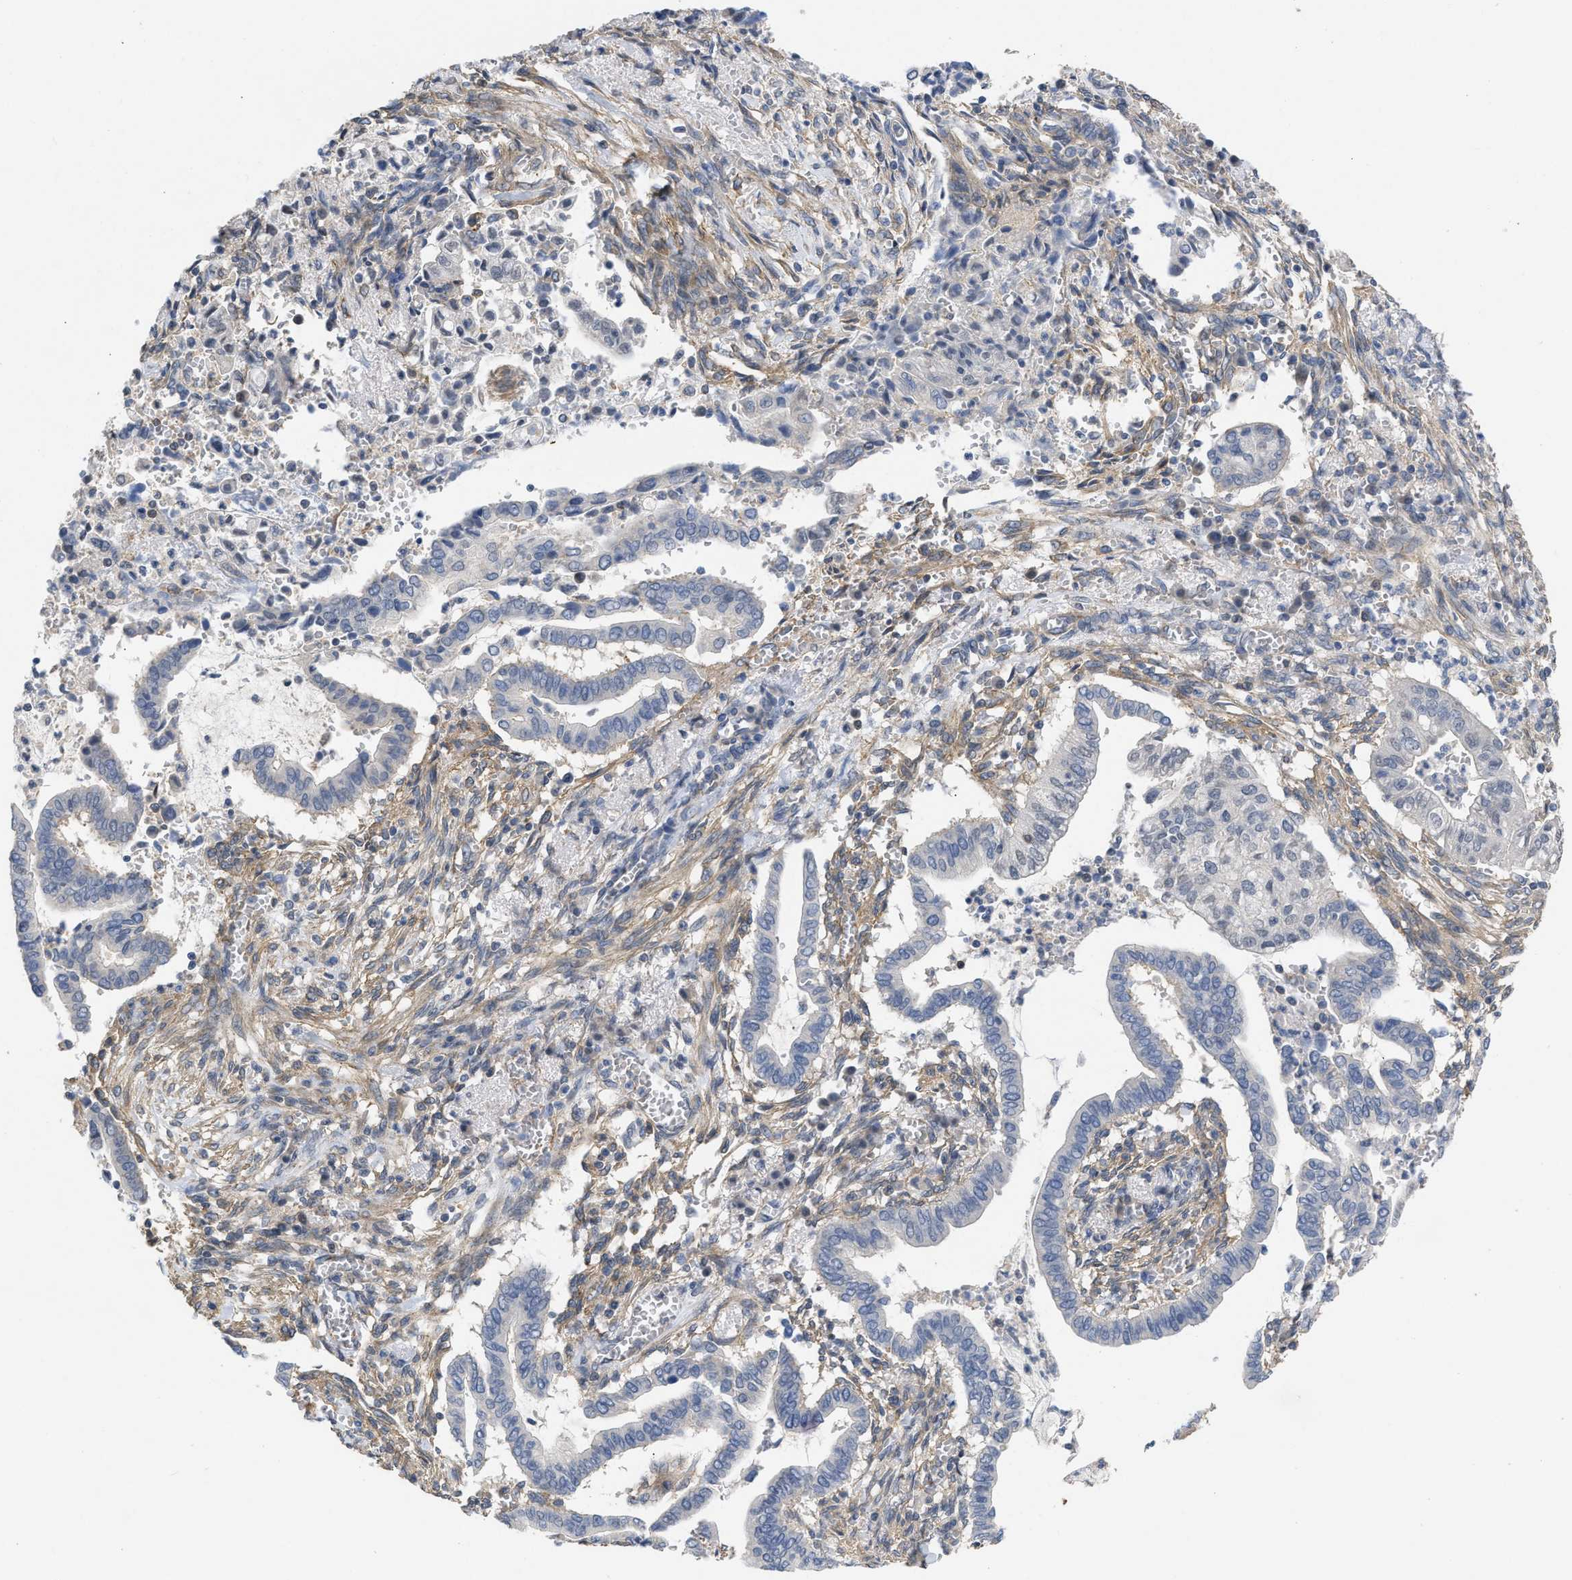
{"staining": {"intensity": "negative", "quantity": "none", "location": "none"}, "tissue": "cervical cancer", "cell_type": "Tumor cells", "image_type": "cancer", "snomed": [{"axis": "morphology", "description": "Adenocarcinoma, NOS"}, {"axis": "topography", "description": "Cervix"}], "caption": "Cervical cancer (adenocarcinoma) stained for a protein using IHC exhibits no staining tumor cells.", "gene": "TMEM131", "patient": {"sex": "female", "age": 44}}